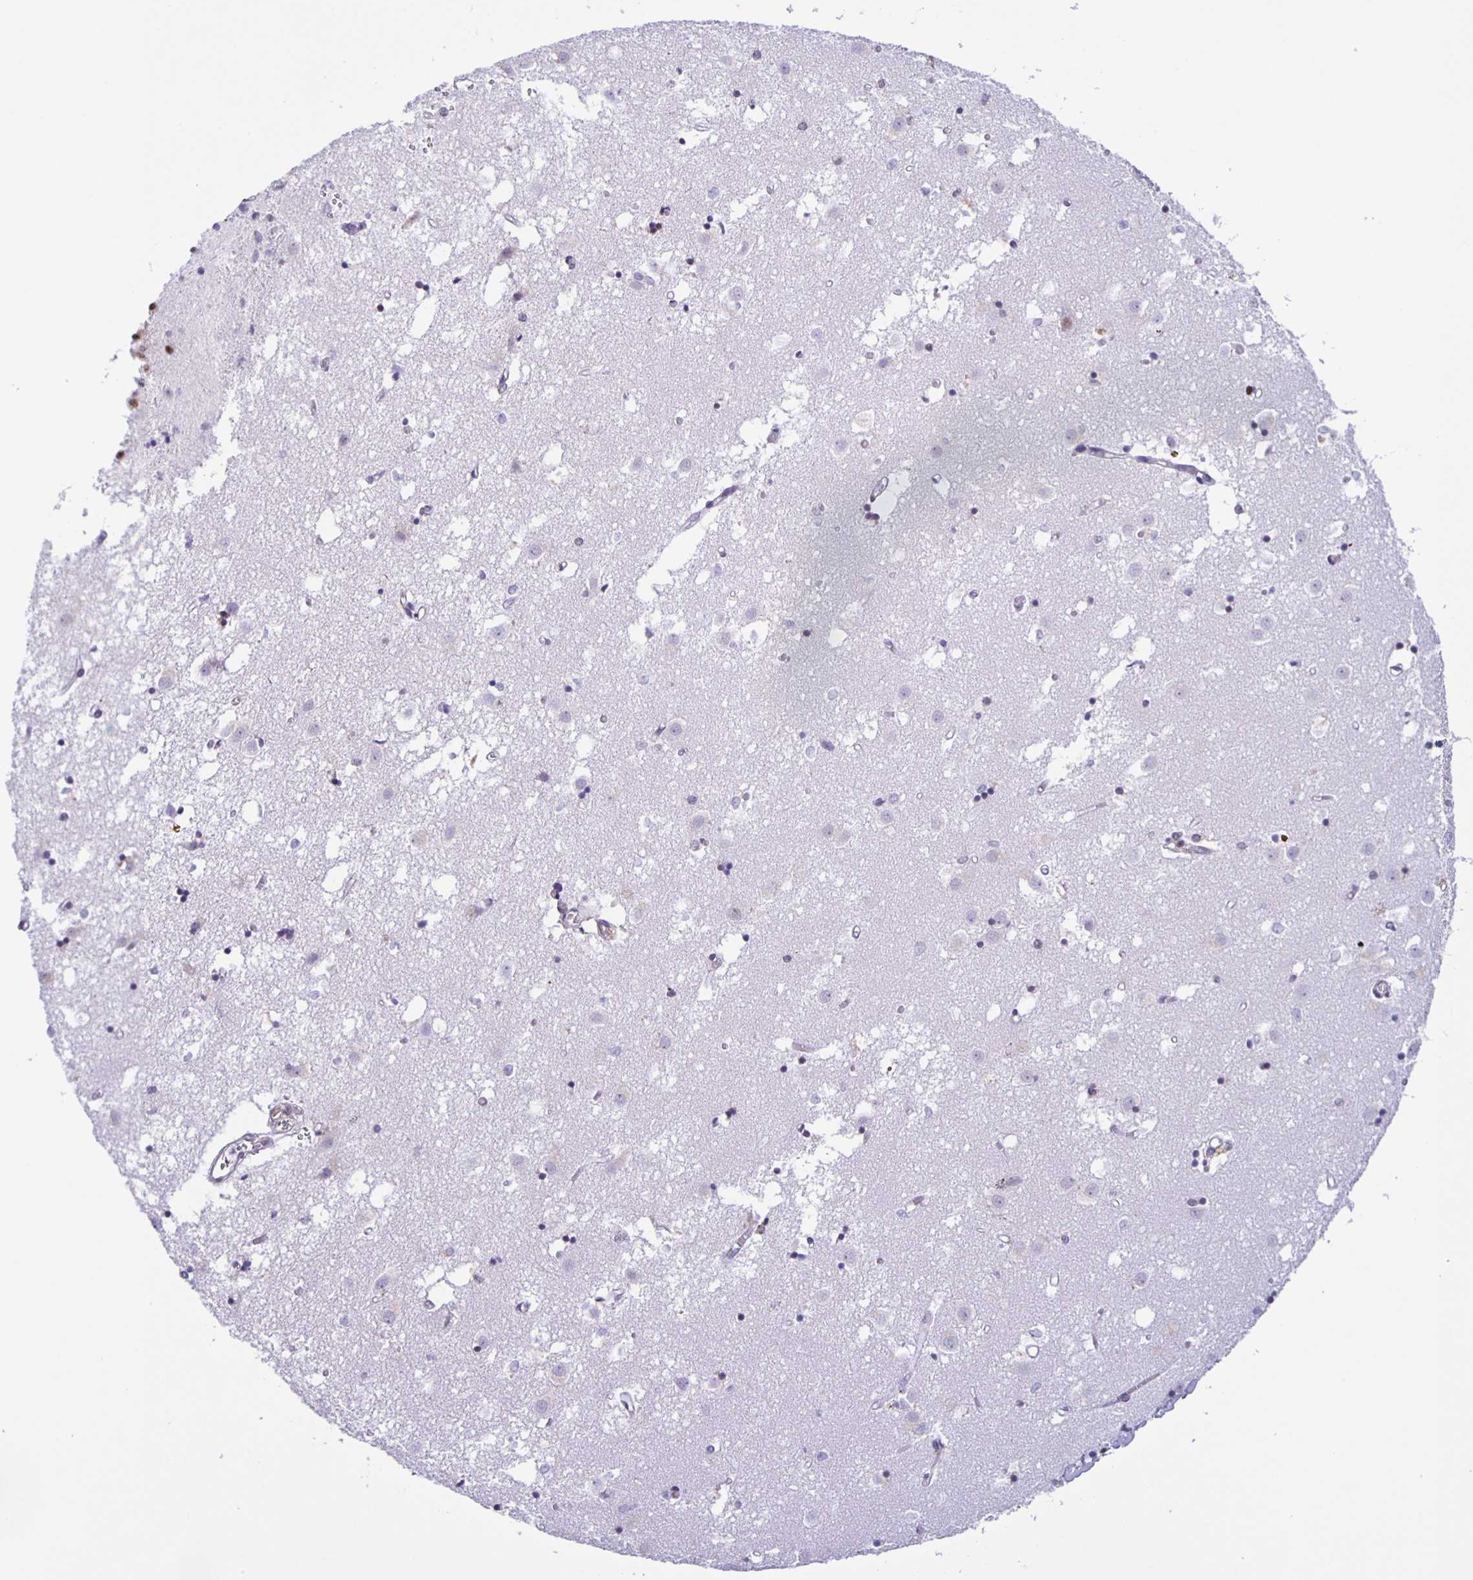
{"staining": {"intensity": "weak", "quantity": "<25%", "location": "nuclear"}, "tissue": "caudate", "cell_type": "Glial cells", "image_type": "normal", "snomed": [{"axis": "morphology", "description": "Normal tissue, NOS"}, {"axis": "topography", "description": "Lateral ventricle wall"}], "caption": "The IHC micrograph has no significant positivity in glial cells of caudate.", "gene": "ZRANB2", "patient": {"sex": "male", "age": 70}}